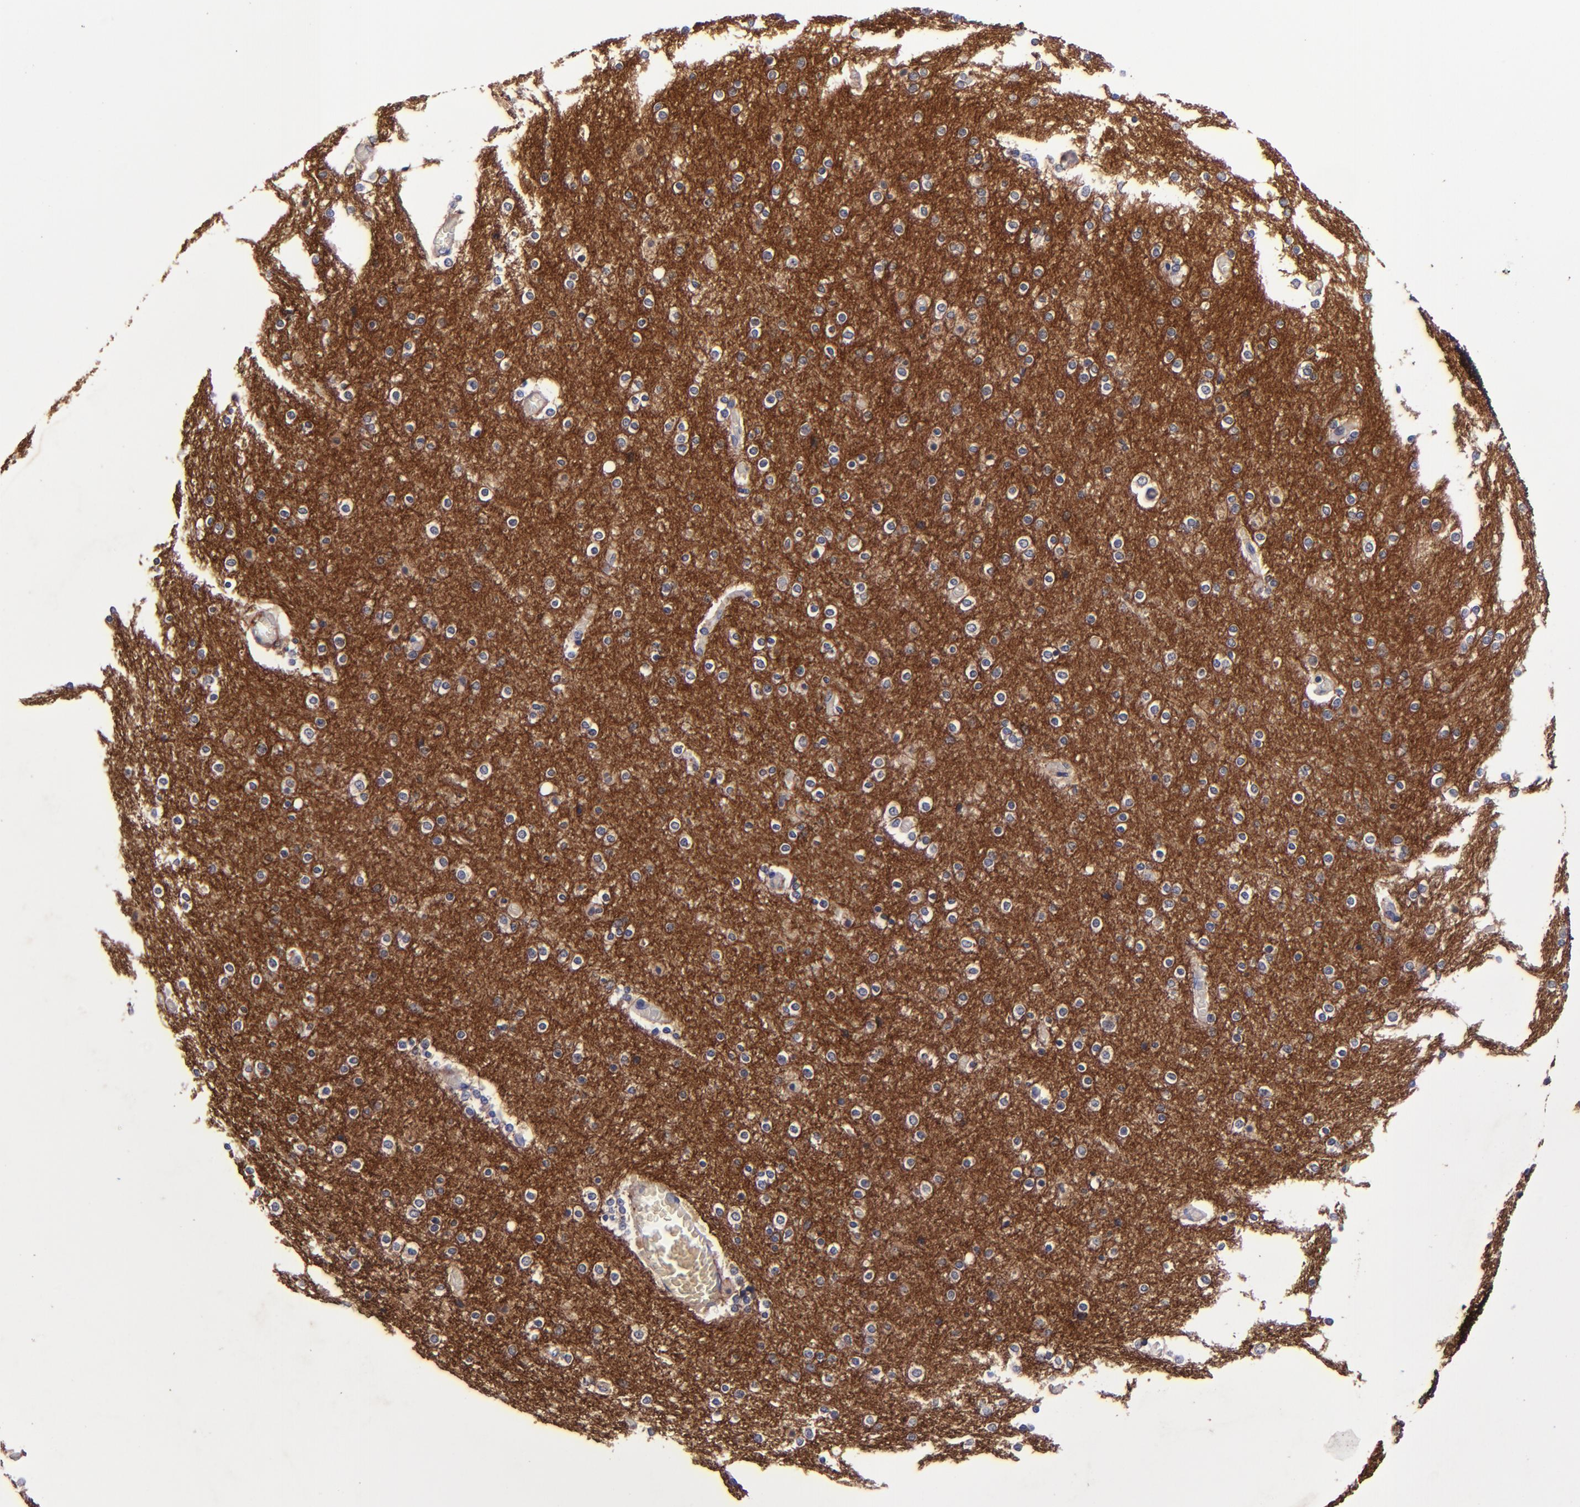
{"staining": {"intensity": "negative", "quantity": "none", "location": "none"}, "tissue": "cerebral cortex", "cell_type": "Endothelial cells", "image_type": "normal", "snomed": [{"axis": "morphology", "description": "Normal tissue, NOS"}, {"axis": "topography", "description": "Cerebral cortex"}], "caption": "Immunohistochemistry image of unremarkable cerebral cortex stained for a protein (brown), which reveals no staining in endothelial cells.", "gene": "SIRPA", "patient": {"sex": "female", "age": 54}}